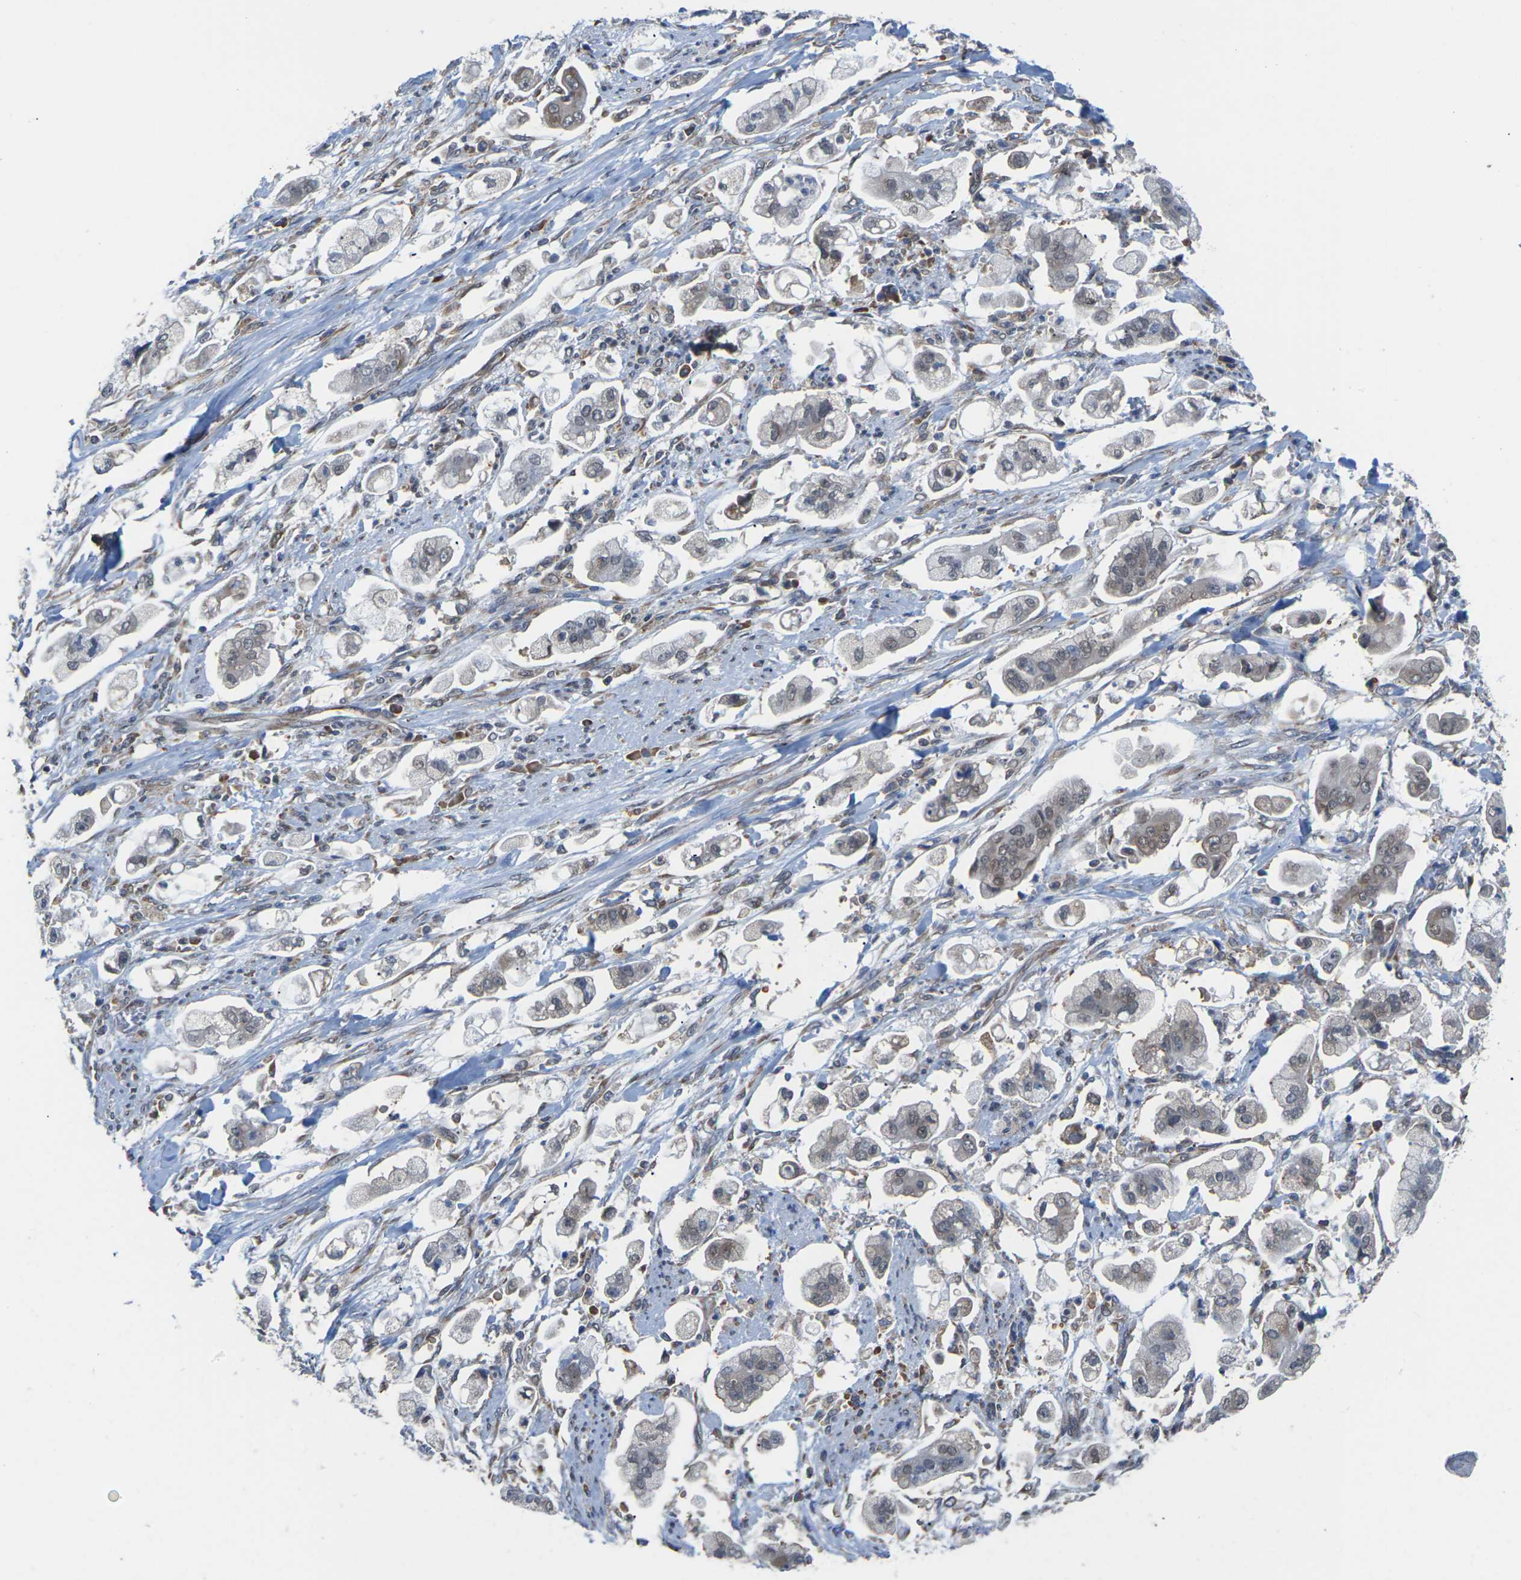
{"staining": {"intensity": "weak", "quantity": "<25%", "location": "cytoplasmic/membranous"}, "tissue": "stomach cancer", "cell_type": "Tumor cells", "image_type": "cancer", "snomed": [{"axis": "morphology", "description": "Adenocarcinoma, NOS"}, {"axis": "topography", "description": "Stomach"}], "caption": "An immunohistochemistry (IHC) micrograph of adenocarcinoma (stomach) is shown. There is no staining in tumor cells of adenocarcinoma (stomach).", "gene": "PDZK1IP1", "patient": {"sex": "male", "age": 62}}